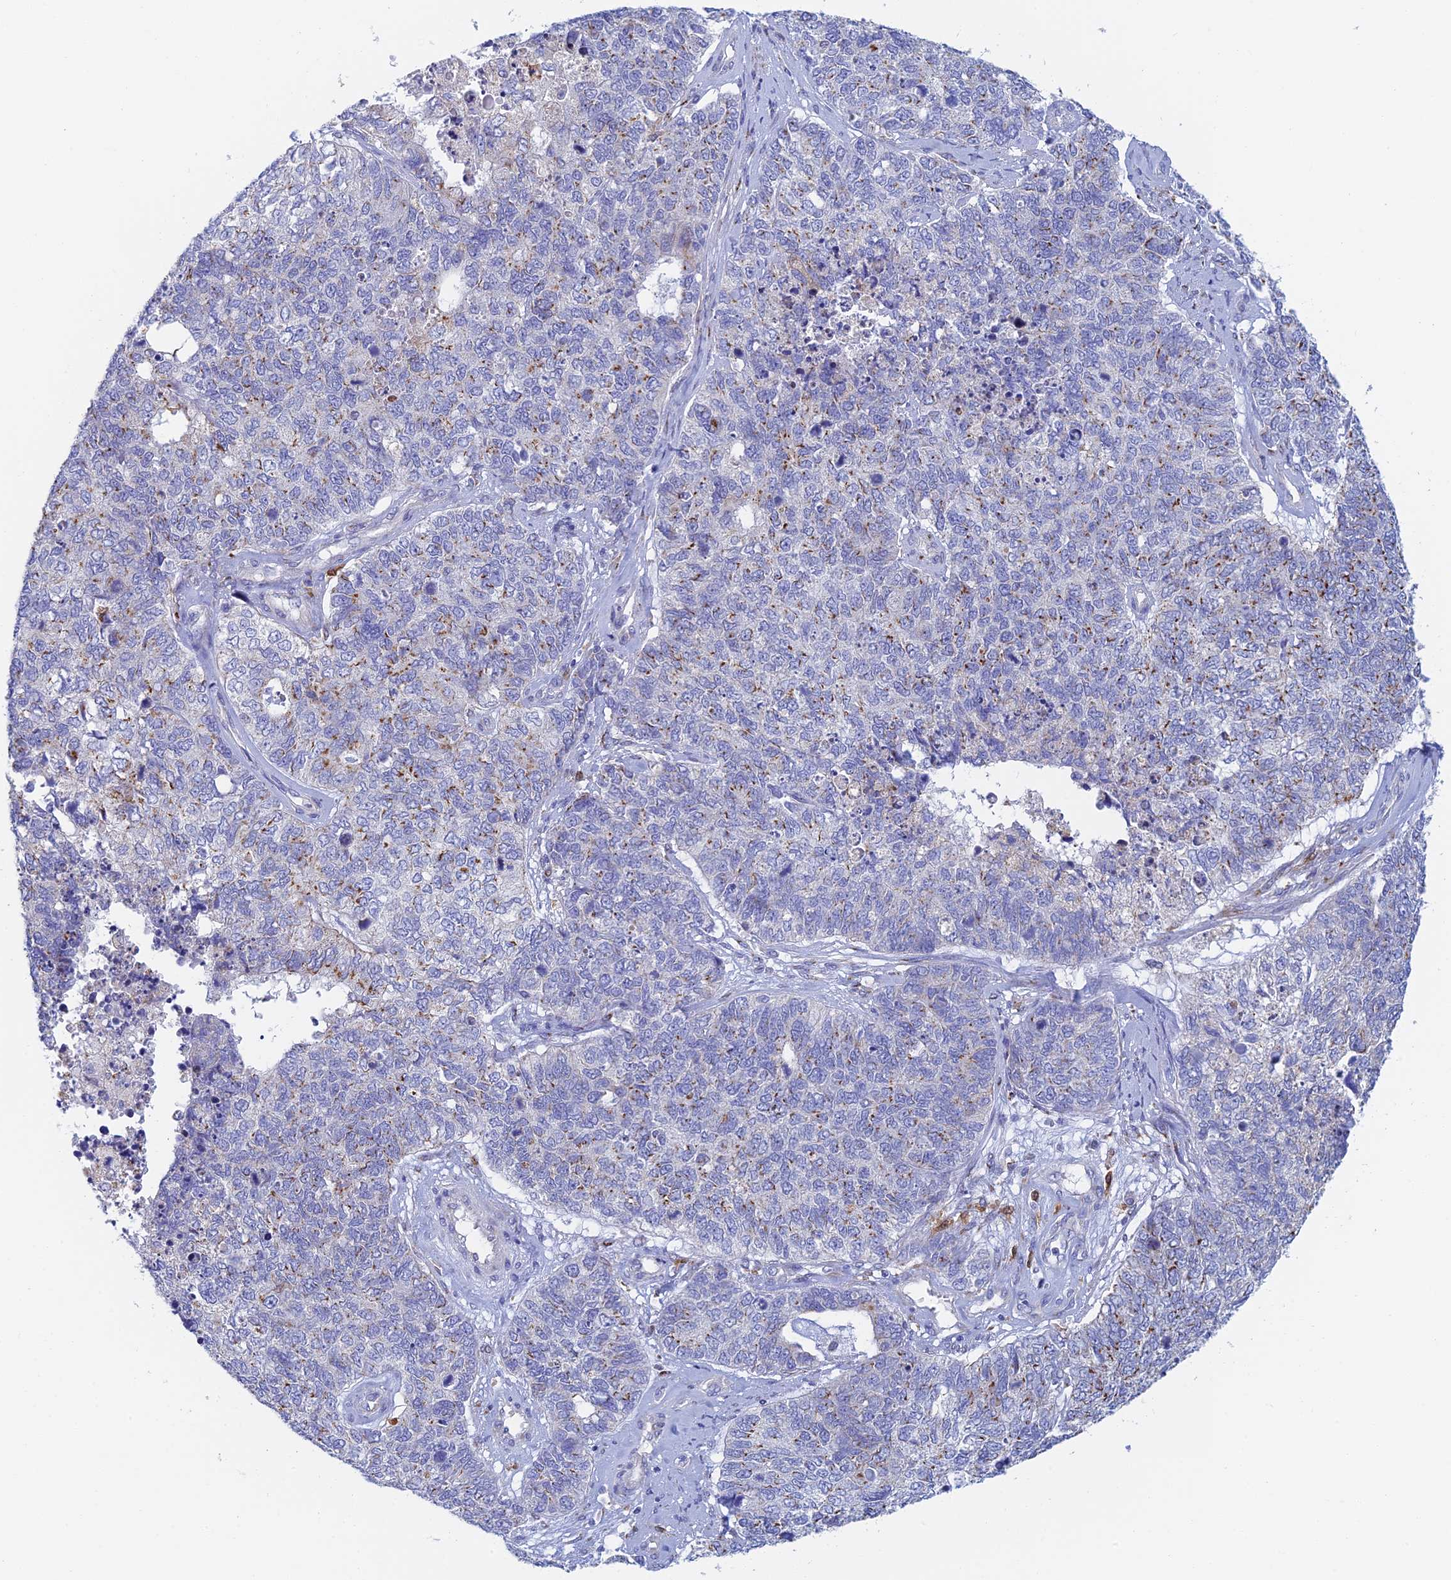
{"staining": {"intensity": "strong", "quantity": "<25%", "location": "cytoplasmic/membranous"}, "tissue": "cervical cancer", "cell_type": "Tumor cells", "image_type": "cancer", "snomed": [{"axis": "morphology", "description": "Squamous cell carcinoma, NOS"}, {"axis": "topography", "description": "Cervix"}], "caption": "Protein staining exhibits strong cytoplasmic/membranous expression in about <25% of tumor cells in squamous cell carcinoma (cervical). Using DAB (brown) and hematoxylin (blue) stains, captured at high magnification using brightfield microscopy.", "gene": "SLC24A3", "patient": {"sex": "female", "age": 63}}